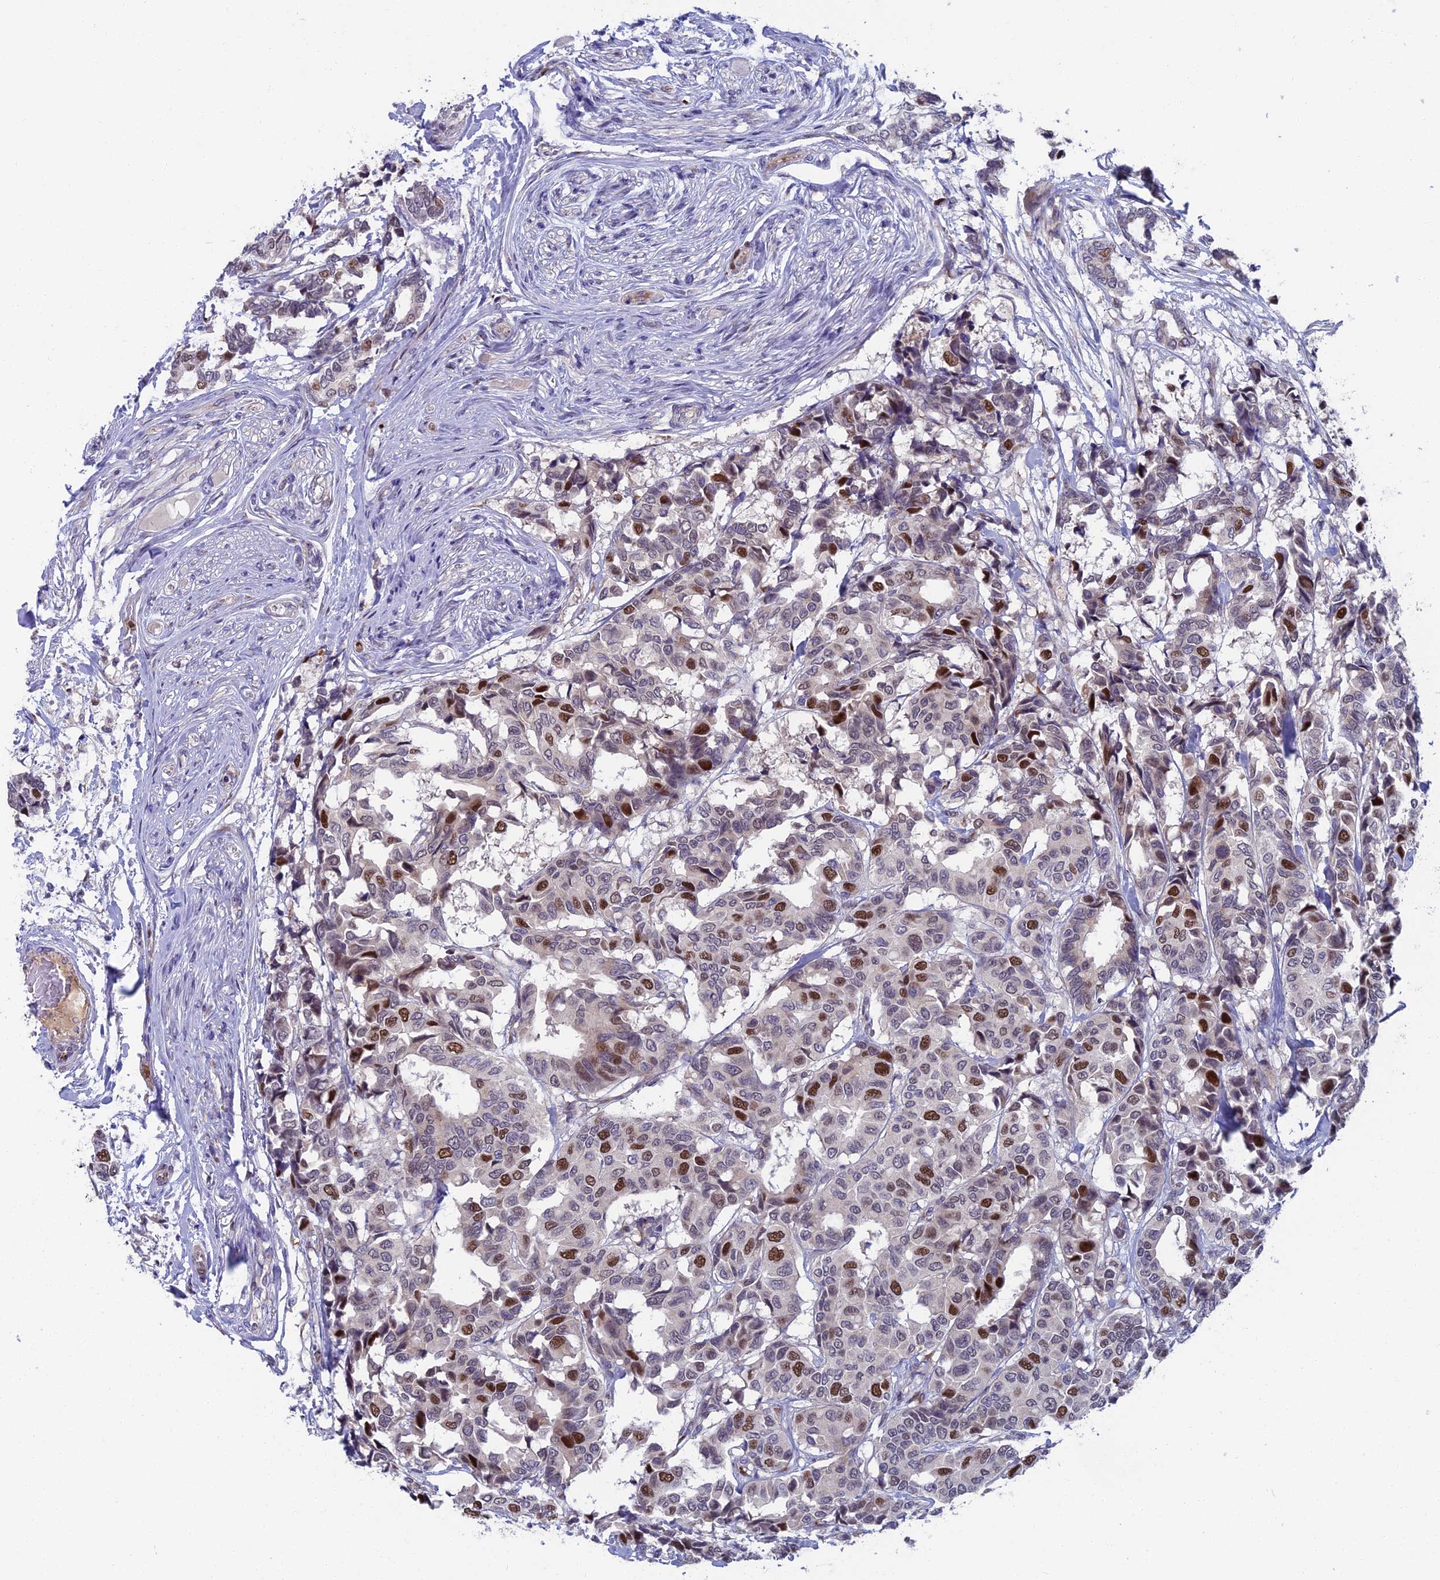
{"staining": {"intensity": "moderate", "quantity": "25%-75%", "location": "nuclear"}, "tissue": "breast cancer", "cell_type": "Tumor cells", "image_type": "cancer", "snomed": [{"axis": "morphology", "description": "Duct carcinoma"}, {"axis": "topography", "description": "Breast"}], "caption": "Brown immunohistochemical staining in human breast cancer (infiltrating ductal carcinoma) shows moderate nuclear positivity in about 25%-75% of tumor cells. (IHC, brightfield microscopy, high magnification).", "gene": "LIG1", "patient": {"sex": "female", "age": 87}}